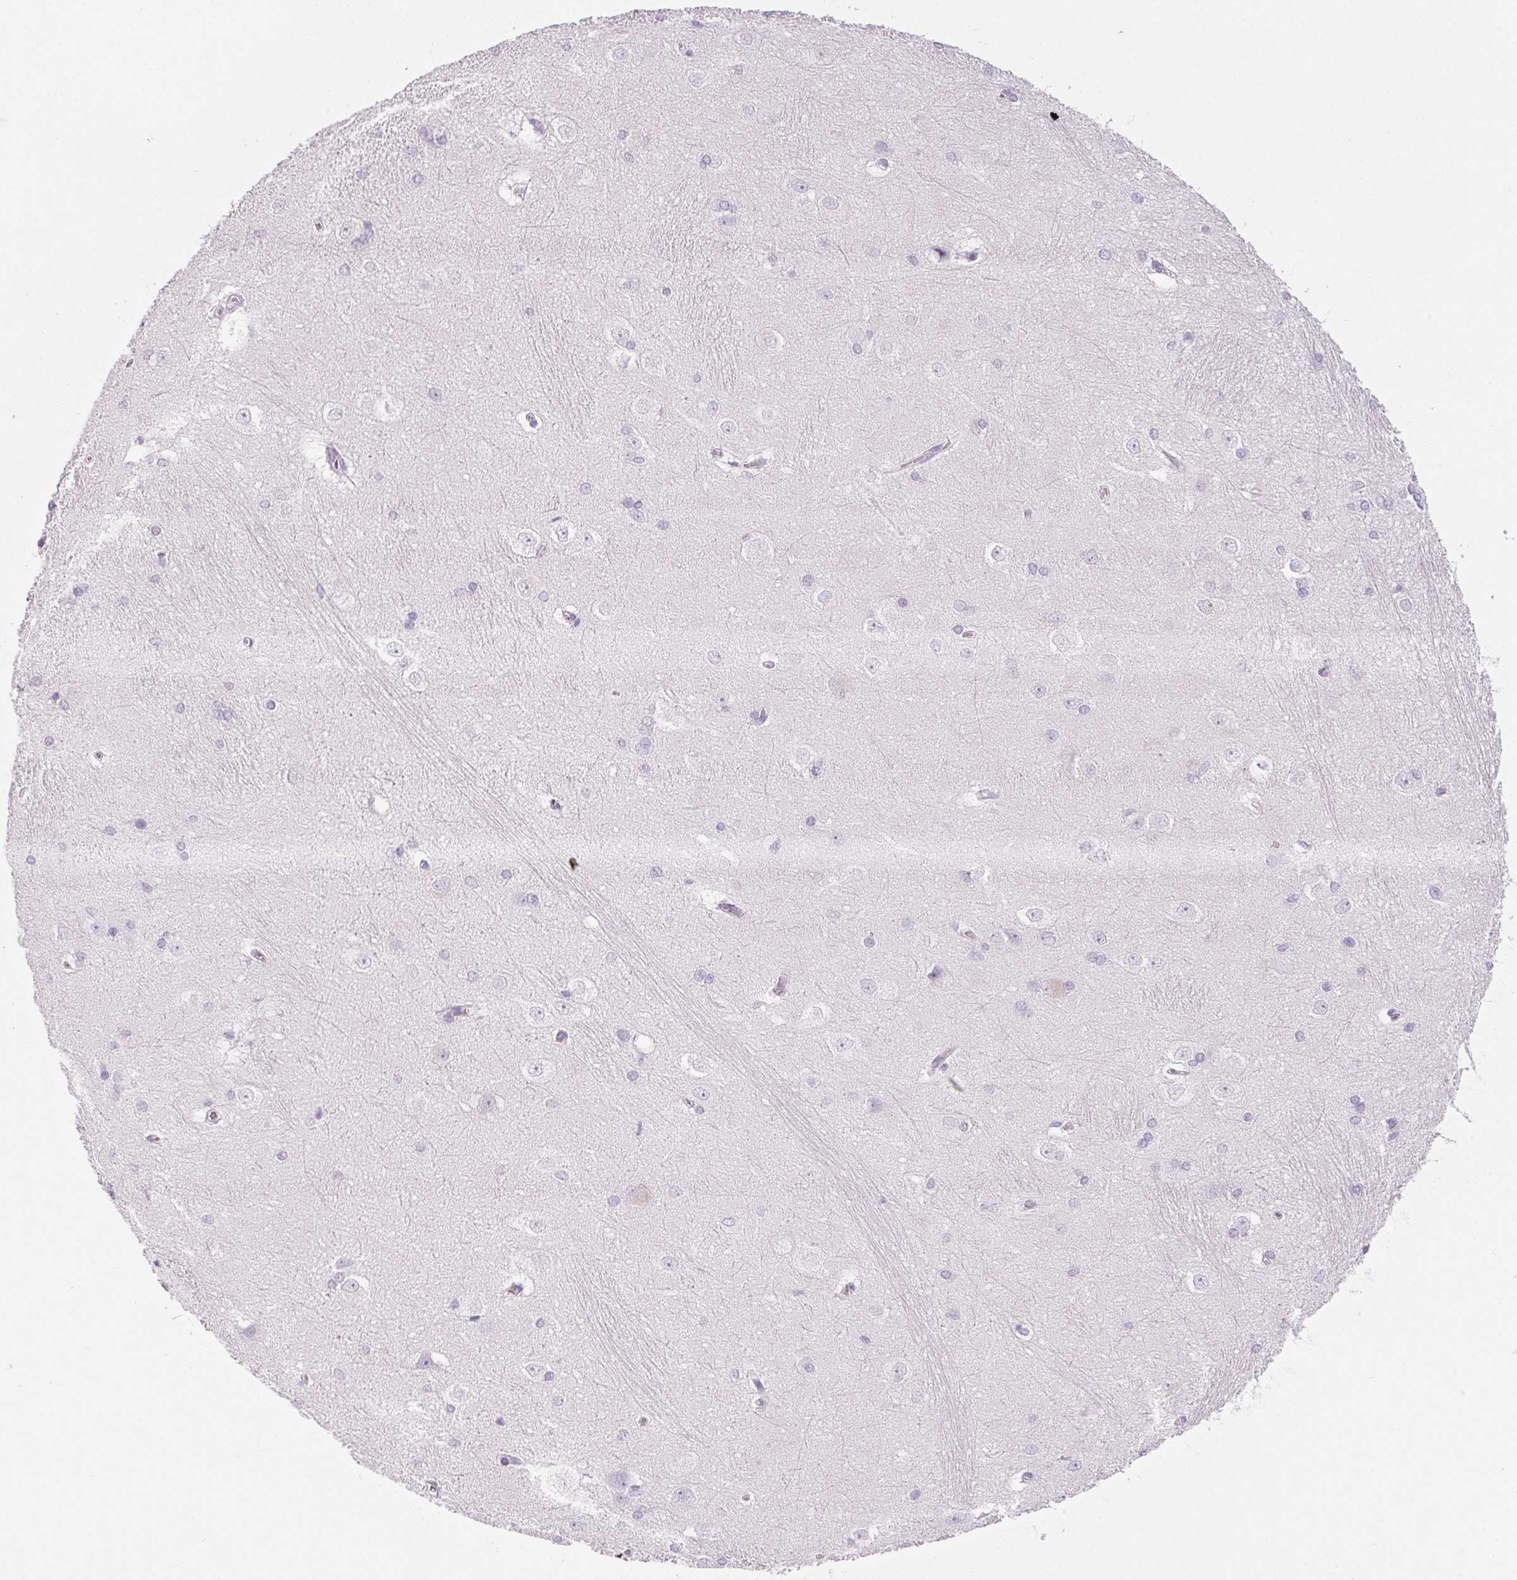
{"staining": {"intensity": "negative", "quantity": "none", "location": "none"}, "tissue": "hippocampus", "cell_type": "Glial cells", "image_type": "normal", "snomed": [{"axis": "morphology", "description": "Normal tissue, NOS"}, {"axis": "topography", "description": "Cerebral cortex"}, {"axis": "topography", "description": "Hippocampus"}], "caption": "This photomicrograph is of unremarkable hippocampus stained with IHC to label a protein in brown with the nuclei are counter-stained blue. There is no staining in glial cells. (DAB (3,3'-diaminobenzidine) IHC visualized using brightfield microscopy, high magnification).", "gene": "LRP2", "patient": {"sex": "female", "age": 19}}